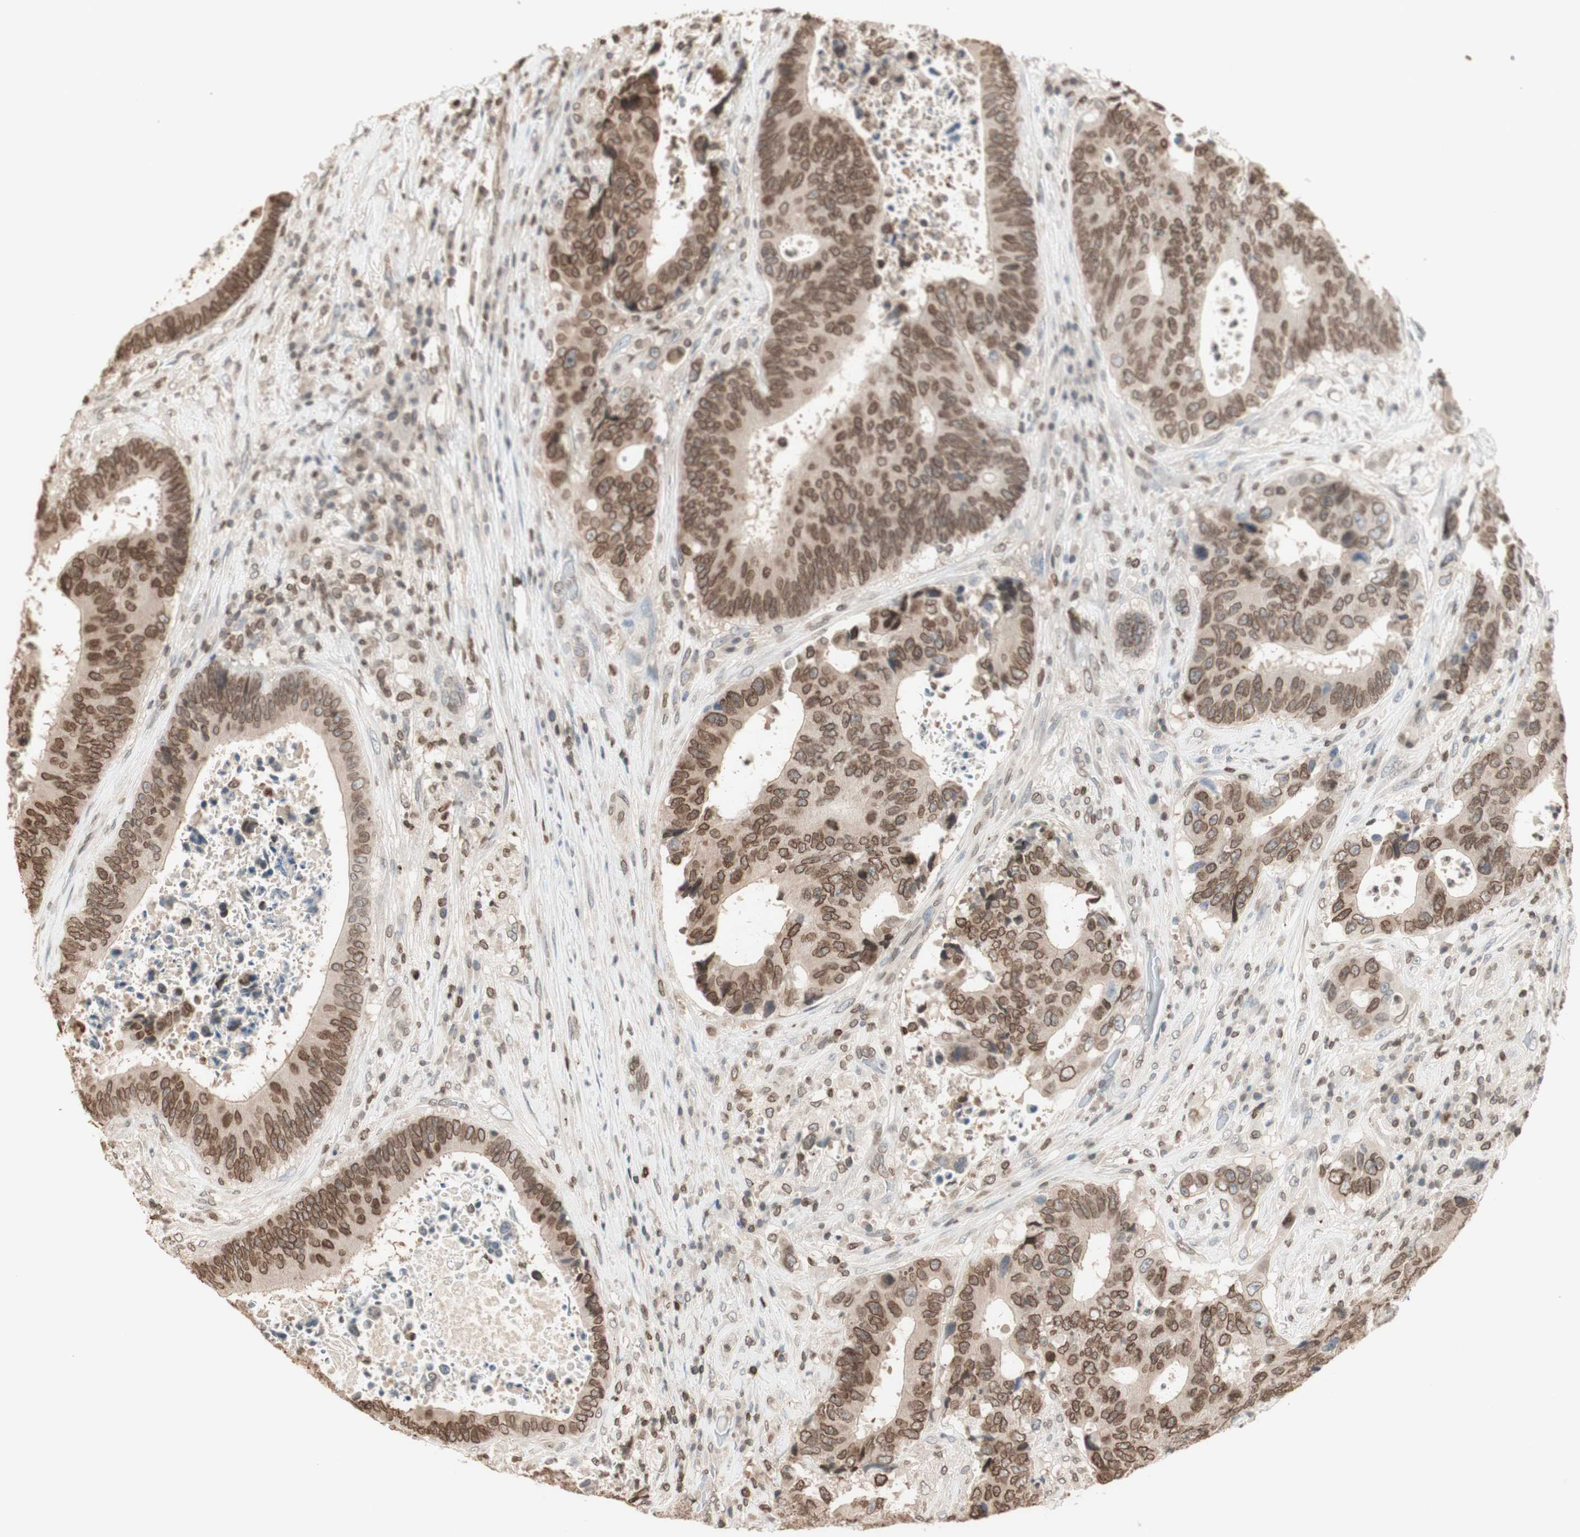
{"staining": {"intensity": "moderate", "quantity": ">75%", "location": "cytoplasmic/membranous,nuclear"}, "tissue": "colorectal cancer", "cell_type": "Tumor cells", "image_type": "cancer", "snomed": [{"axis": "morphology", "description": "Adenocarcinoma, NOS"}, {"axis": "topography", "description": "Rectum"}], "caption": "About >75% of tumor cells in human colorectal adenocarcinoma exhibit moderate cytoplasmic/membranous and nuclear protein staining as visualized by brown immunohistochemical staining.", "gene": "TMPO", "patient": {"sex": "male", "age": 72}}